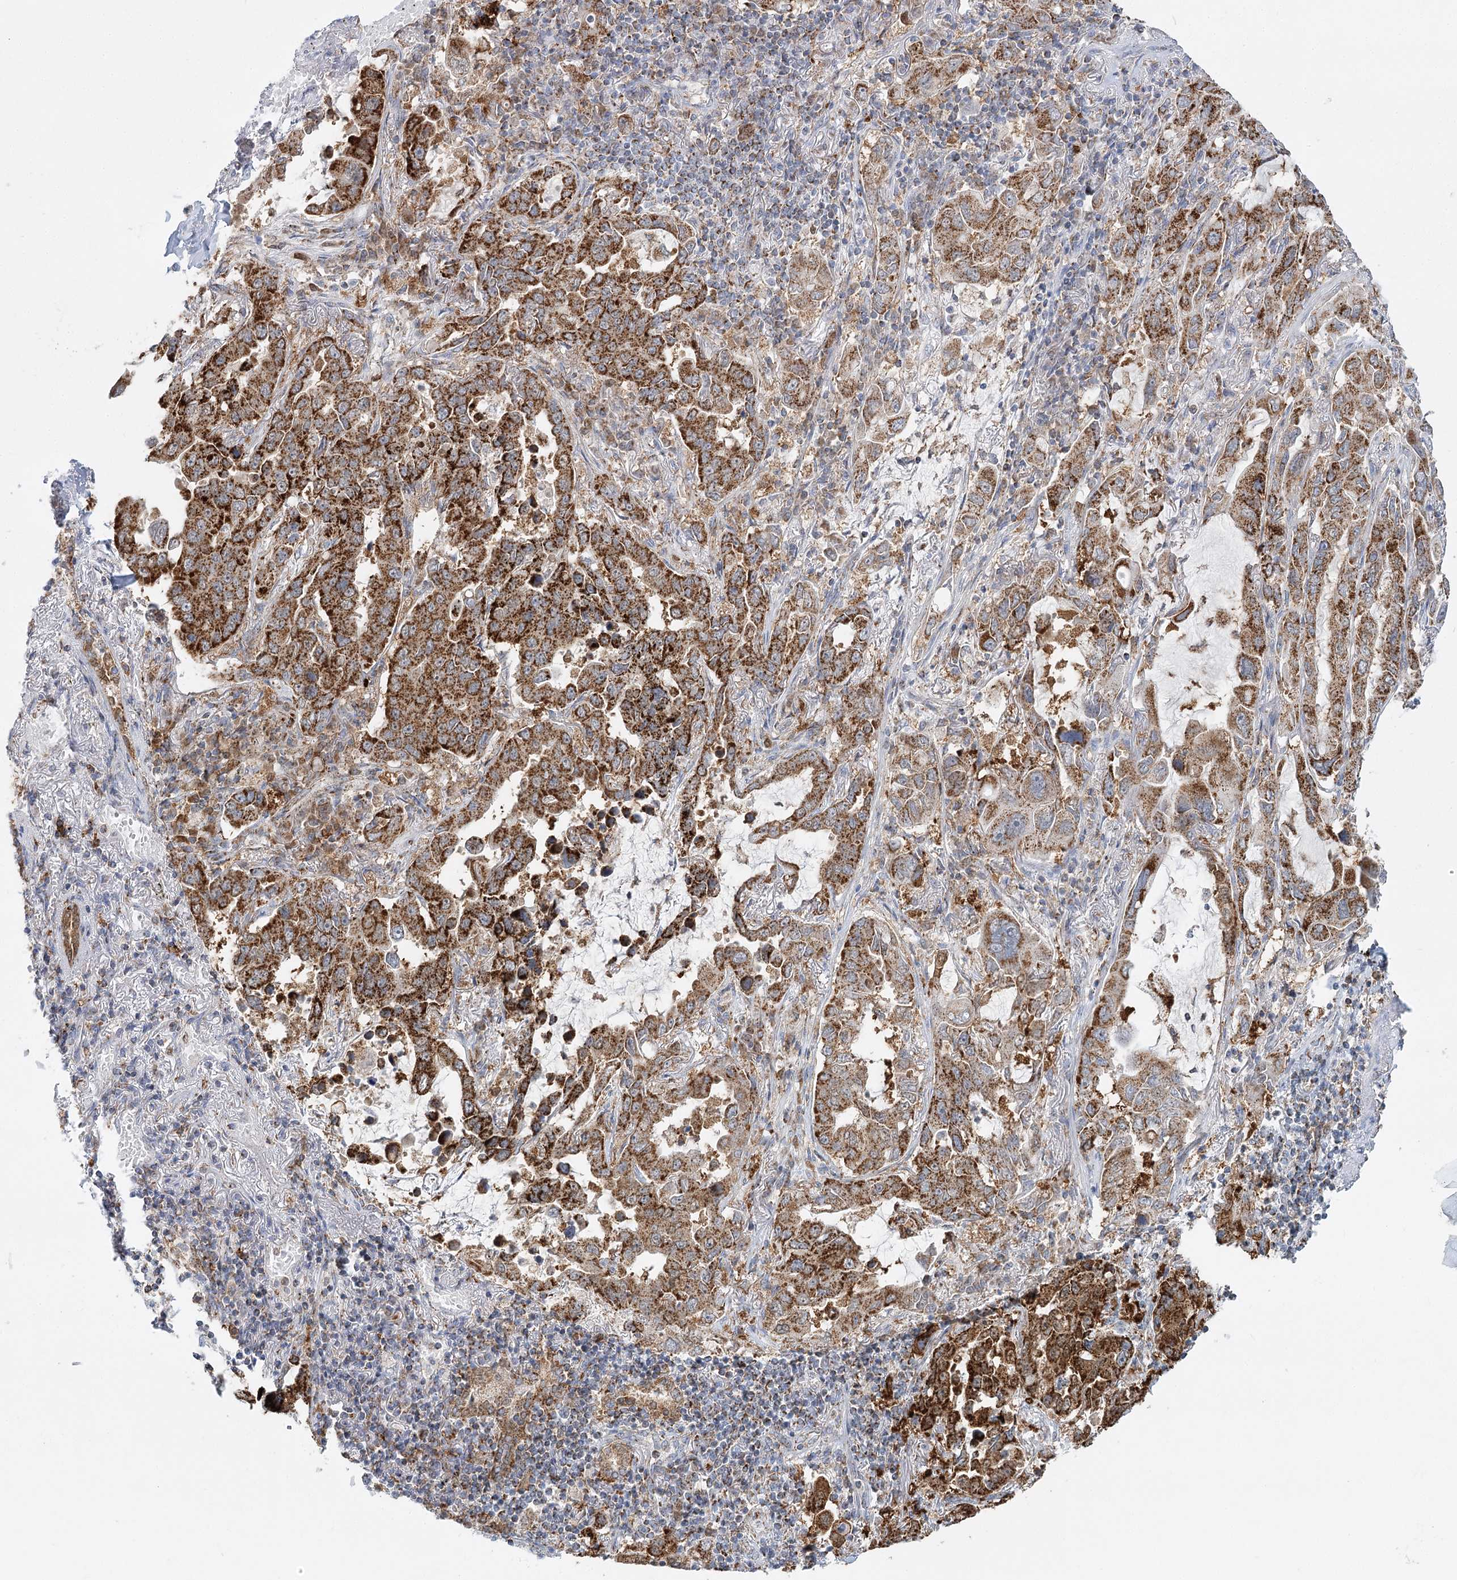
{"staining": {"intensity": "strong", "quantity": ">75%", "location": "cytoplasmic/membranous"}, "tissue": "lung cancer", "cell_type": "Tumor cells", "image_type": "cancer", "snomed": [{"axis": "morphology", "description": "Adenocarcinoma, NOS"}, {"axis": "topography", "description": "Lung"}], "caption": "Brown immunohistochemical staining in human adenocarcinoma (lung) demonstrates strong cytoplasmic/membranous expression in approximately >75% of tumor cells.", "gene": "TAS1R1", "patient": {"sex": "male", "age": 64}}